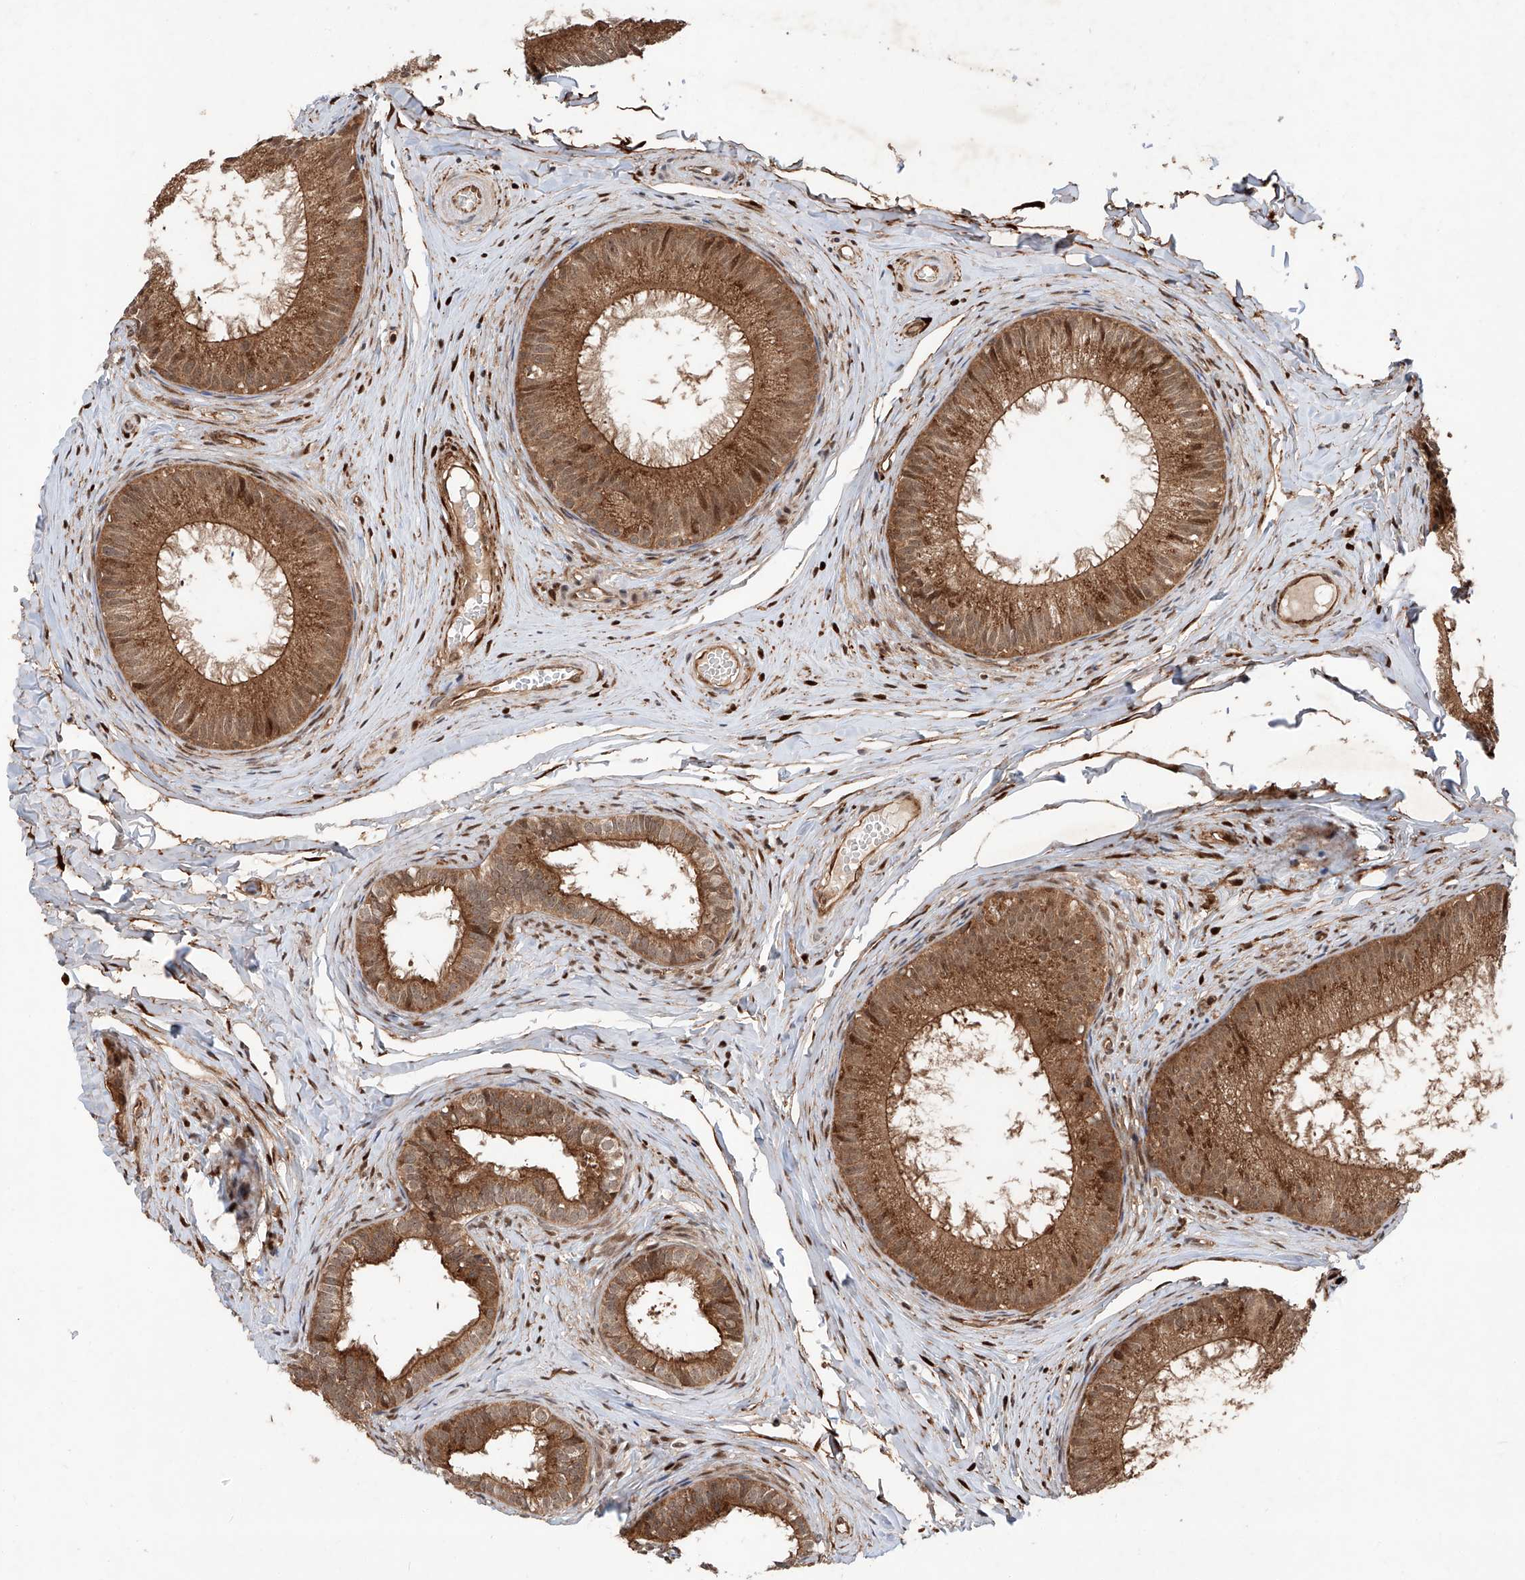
{"staining": {"intensity": "strong", "quantity": ">75%", "location": "cytoplasmic/membranous,nuclear"}, "tissue": "epididymis", "cell_type": "Glandular cells", "image_type": "normal", "snomed": [{"axis": "morphology", "description": "Normal tissue, NOS"}, {"axis": "topography", "description": "Epididymis"}], "caption": "Normal epididymis was stained to show a protein in brown. There is high levels of strong cytoplasmic/membranous,nuclear expression in about >75% of glandular cells.", "gene": "ZFP28", "patient": {"sex": "male", "age": 34}}